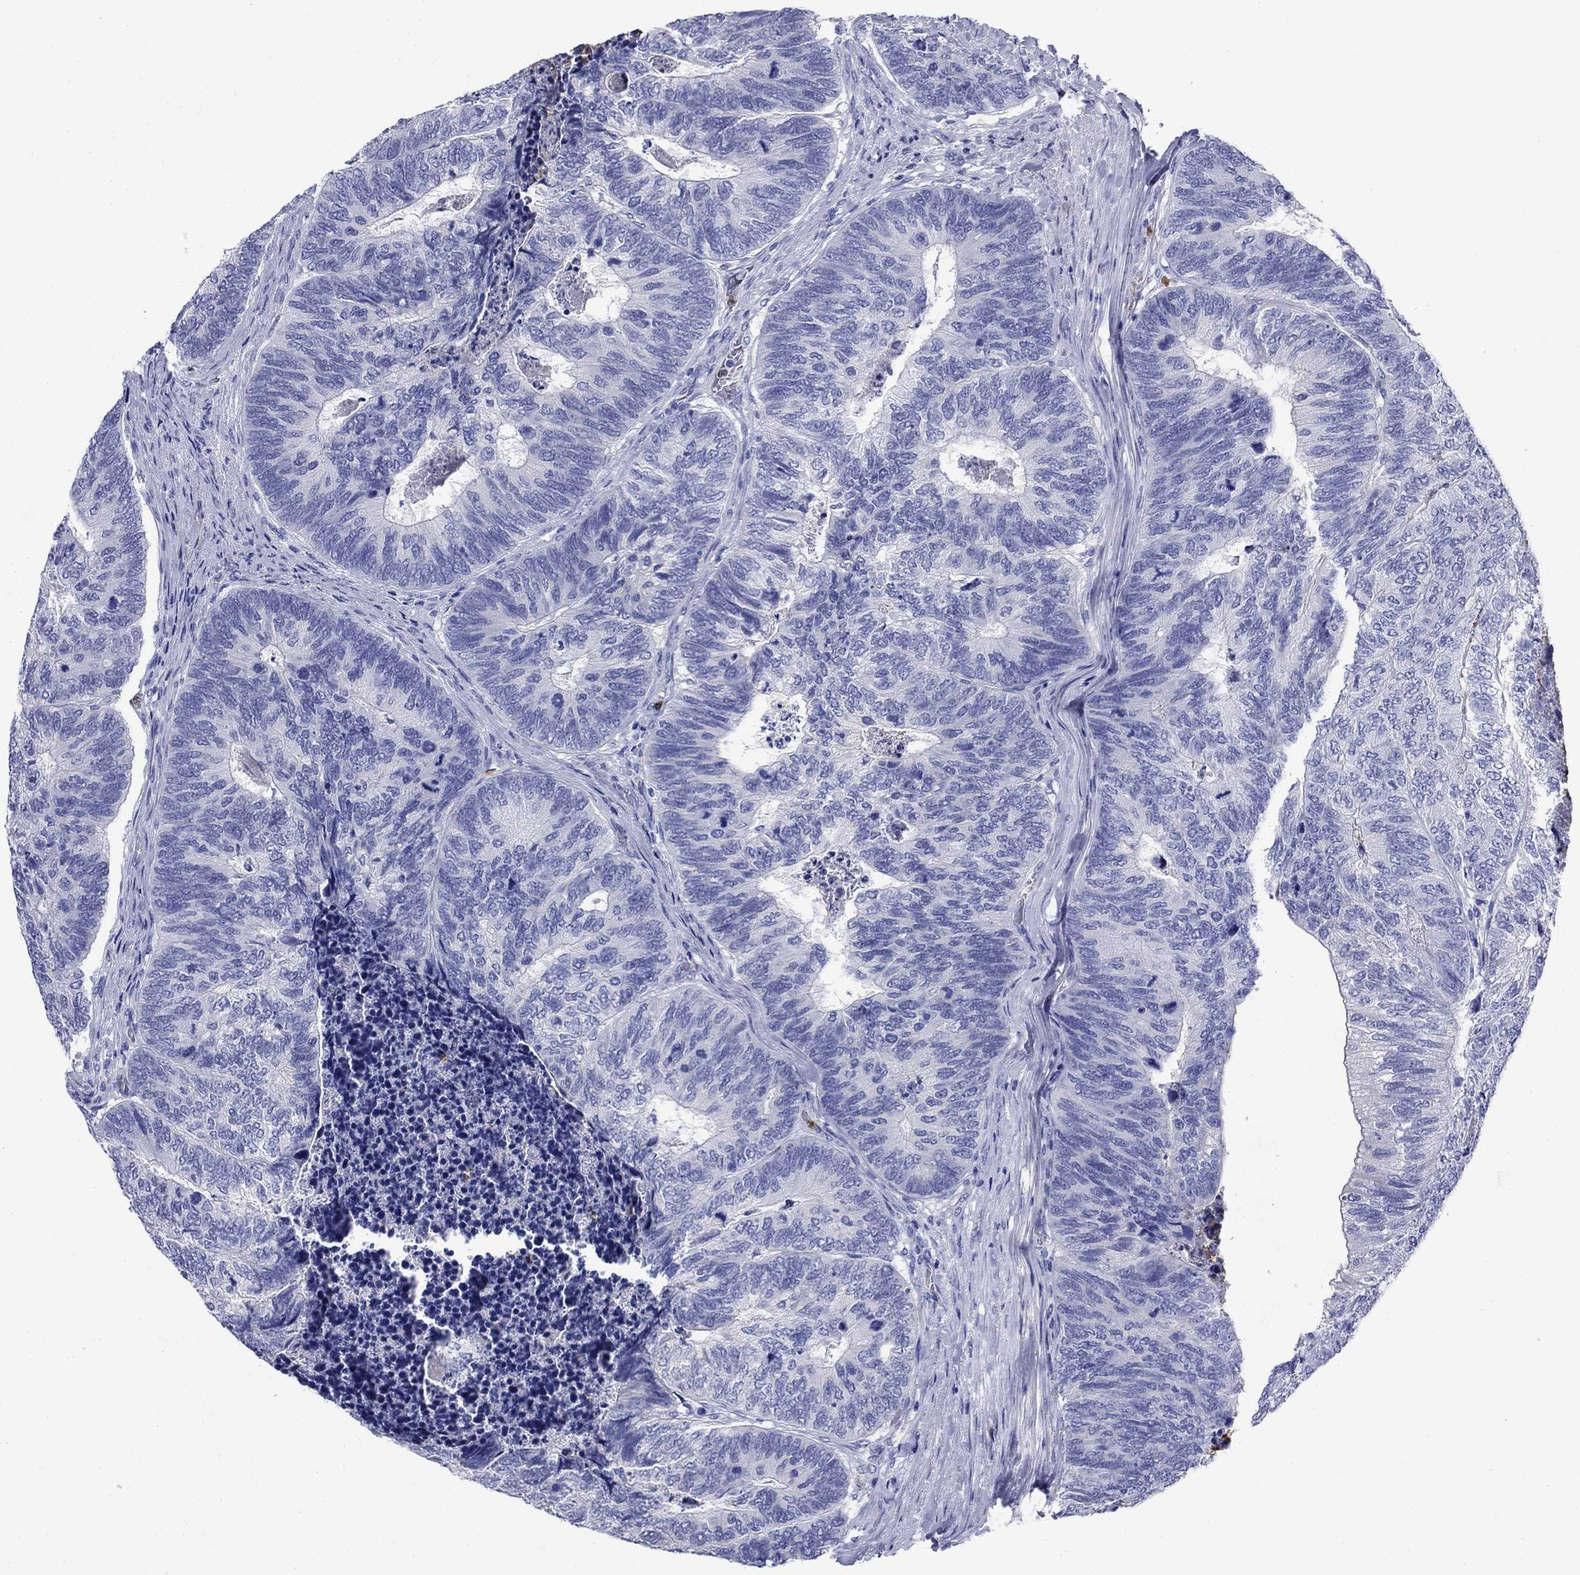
{"staining": {"intensity": "negative", "quantity": "none", "location": "none"}, "tissue": "colorectal cancer", "cell_type": "Tumor cells", "image_type": "cancer", "snomed": [{"axis": "morphology", "description": "Adenocarcinoma, NOS"}, {"axis": "topography", "description": "Colon"}], "caption": "This image is of colorectal adenocarcinoma stained with IHC to label a protein in brown with the nuclei are counter-stained blue. There is no staining in tumor cells.", "gene": "TFR2", "patient": {"sex": "female", "age": 67}}